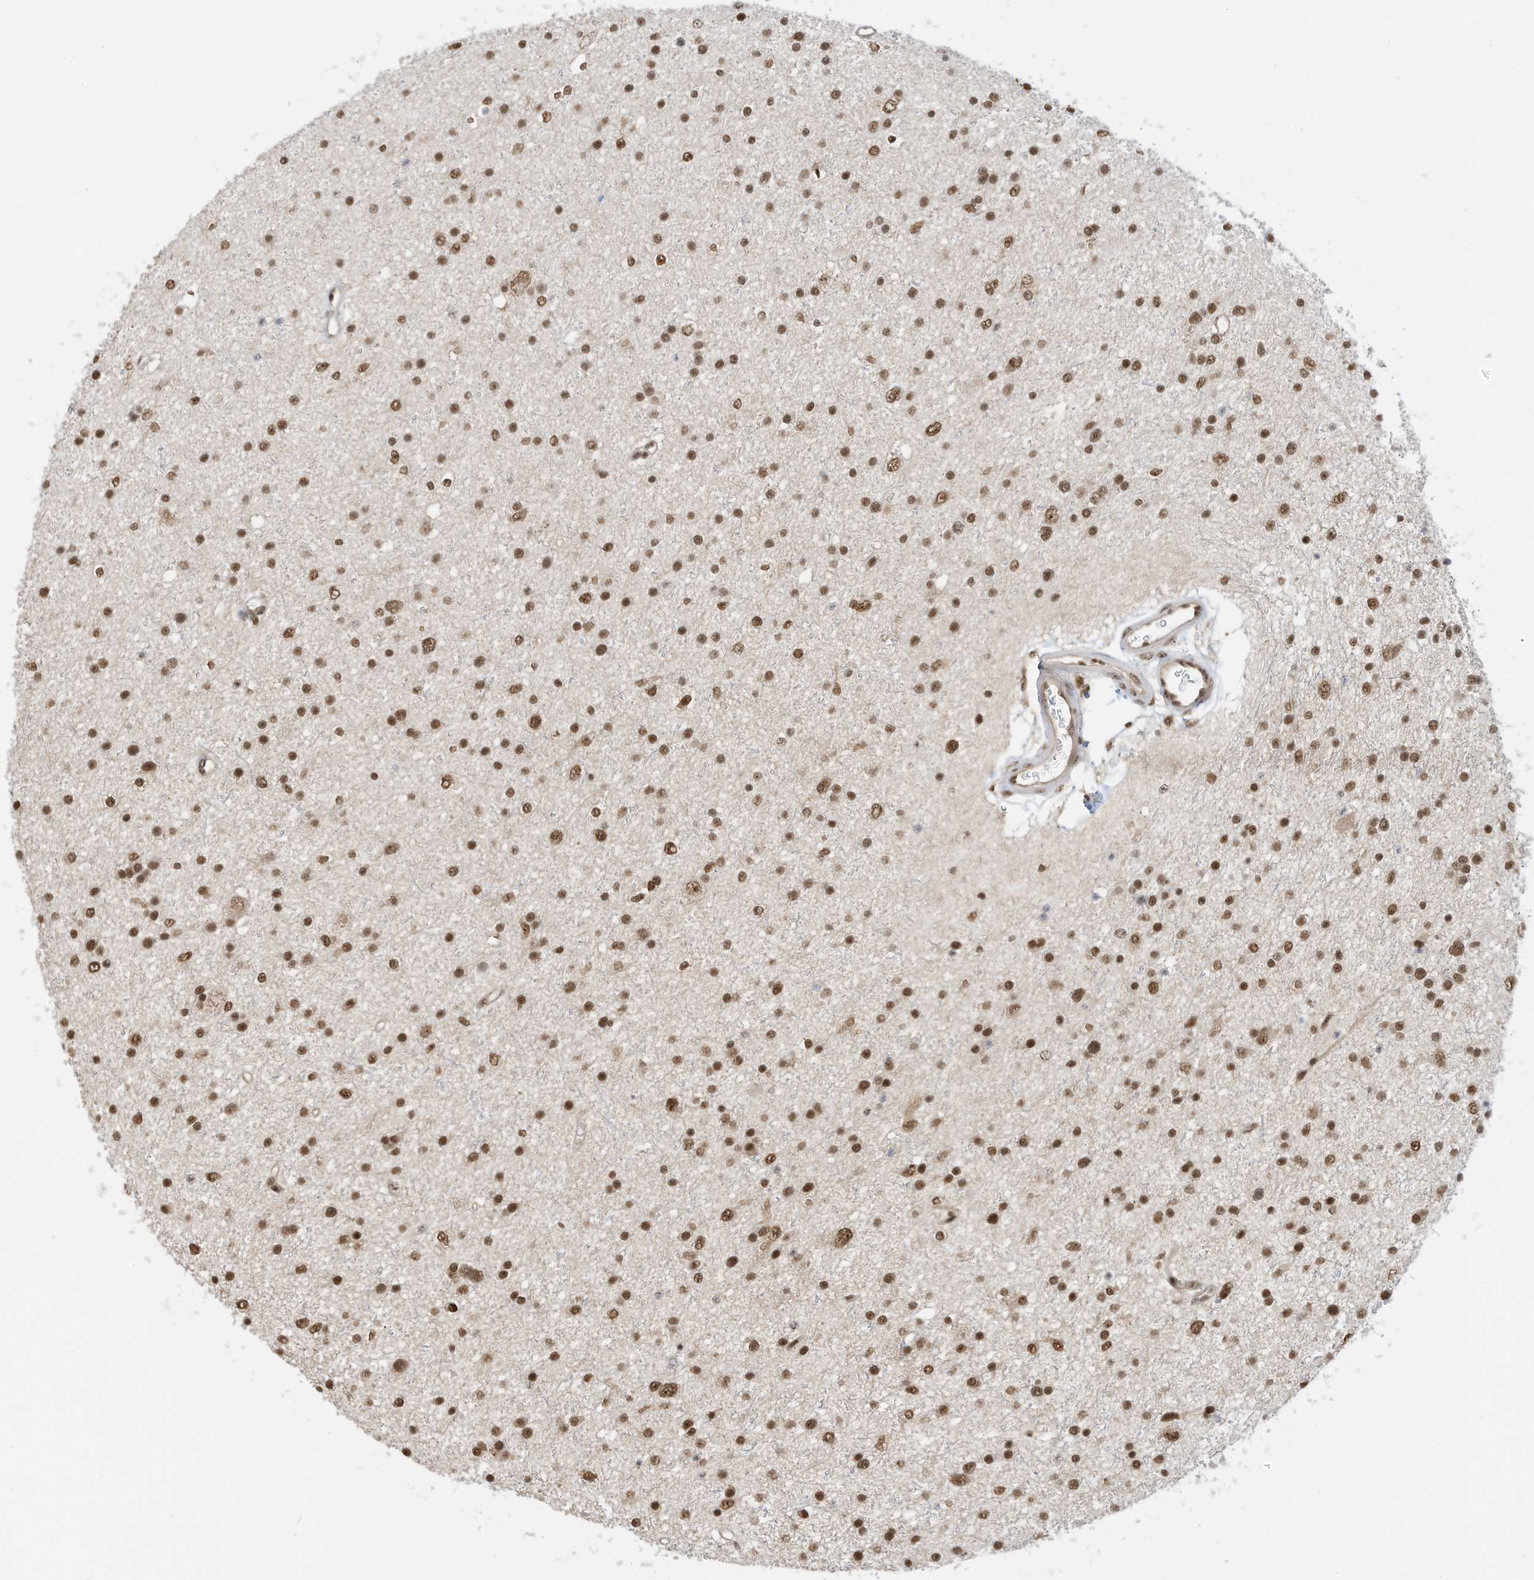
{"staining": {"intensity": "moderate", "quantity": ">75%", "location": "nuclear"}, "tissue": "glioma", "cell_type": "Tumor cells", "image_type": "cancer", "snomed": [{"axis": "morphology", "description": "Glioma, malignant, Low grade"}, {"axis": "topography", "description": "Brain"}], "caption": "This is a photomicrograph of immunohistochemistry (IHC) staining of glioma, which shows moderate expression in the nuclear of tumor cells.", "gene": "ZNF195", "patient": {"sex": "female", "age": 37}}